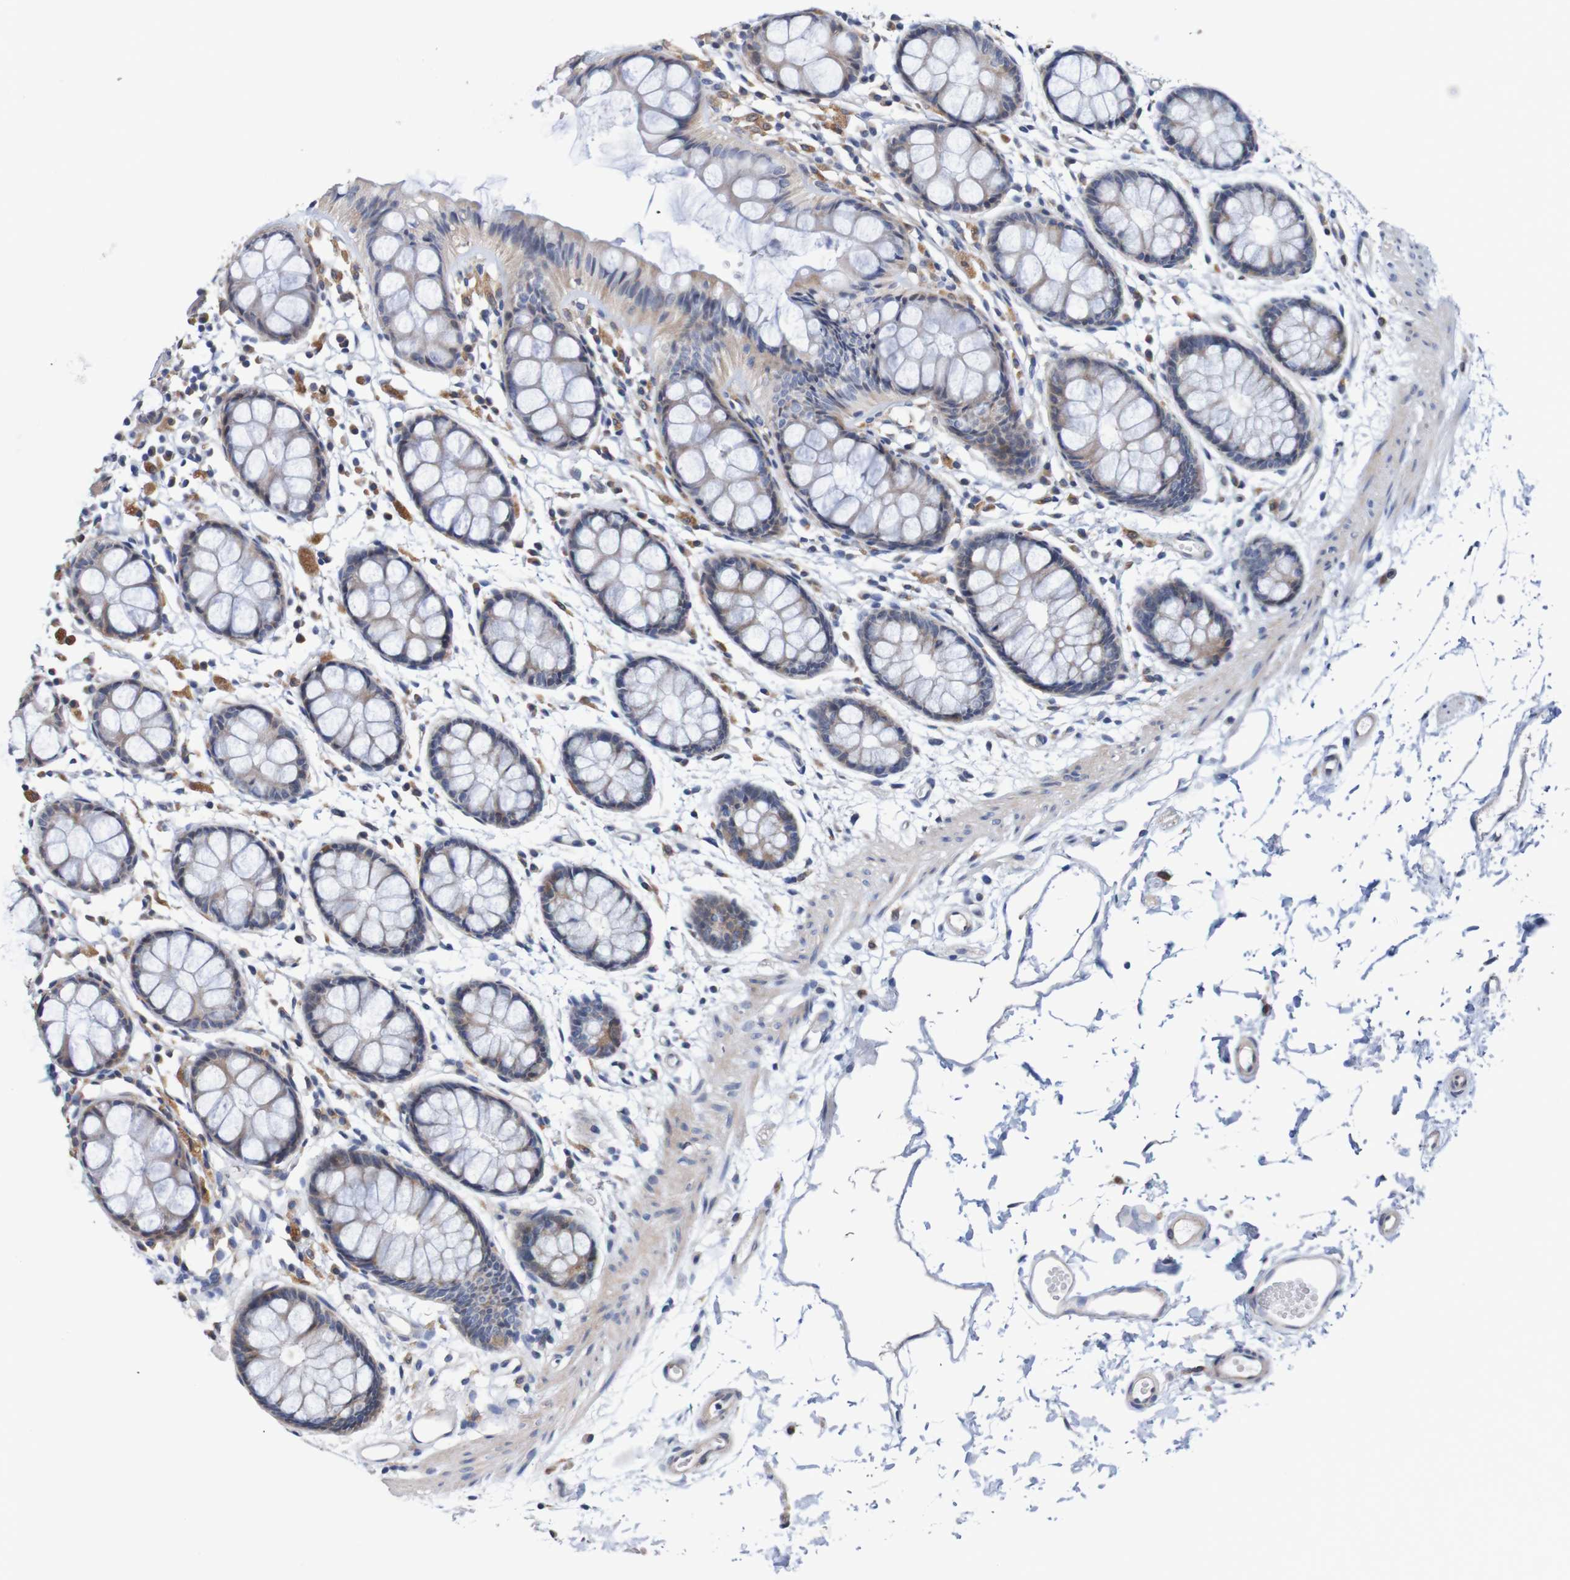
{"staining": {"intensity": "weak", "quantity": ">75%", "location": "cytoplasmic/membranous"}, "tissue": "rectum", "cell_type": "Glandular cells", "image_type": "normal", "snomed": [{"axis": "morphology", "description": "Normal tissue, NOS"}, {"axis": "topography", "description": "Rectum"}], "caption": "The immunohistochemical stain highlights weak cytoplasmic/membranous staining in glandular cells of benign rectum. (IHC, brightfield microscopy, high magnification).", "gene": "FIBP", "patient": {"sex": "female", "age": 66}}